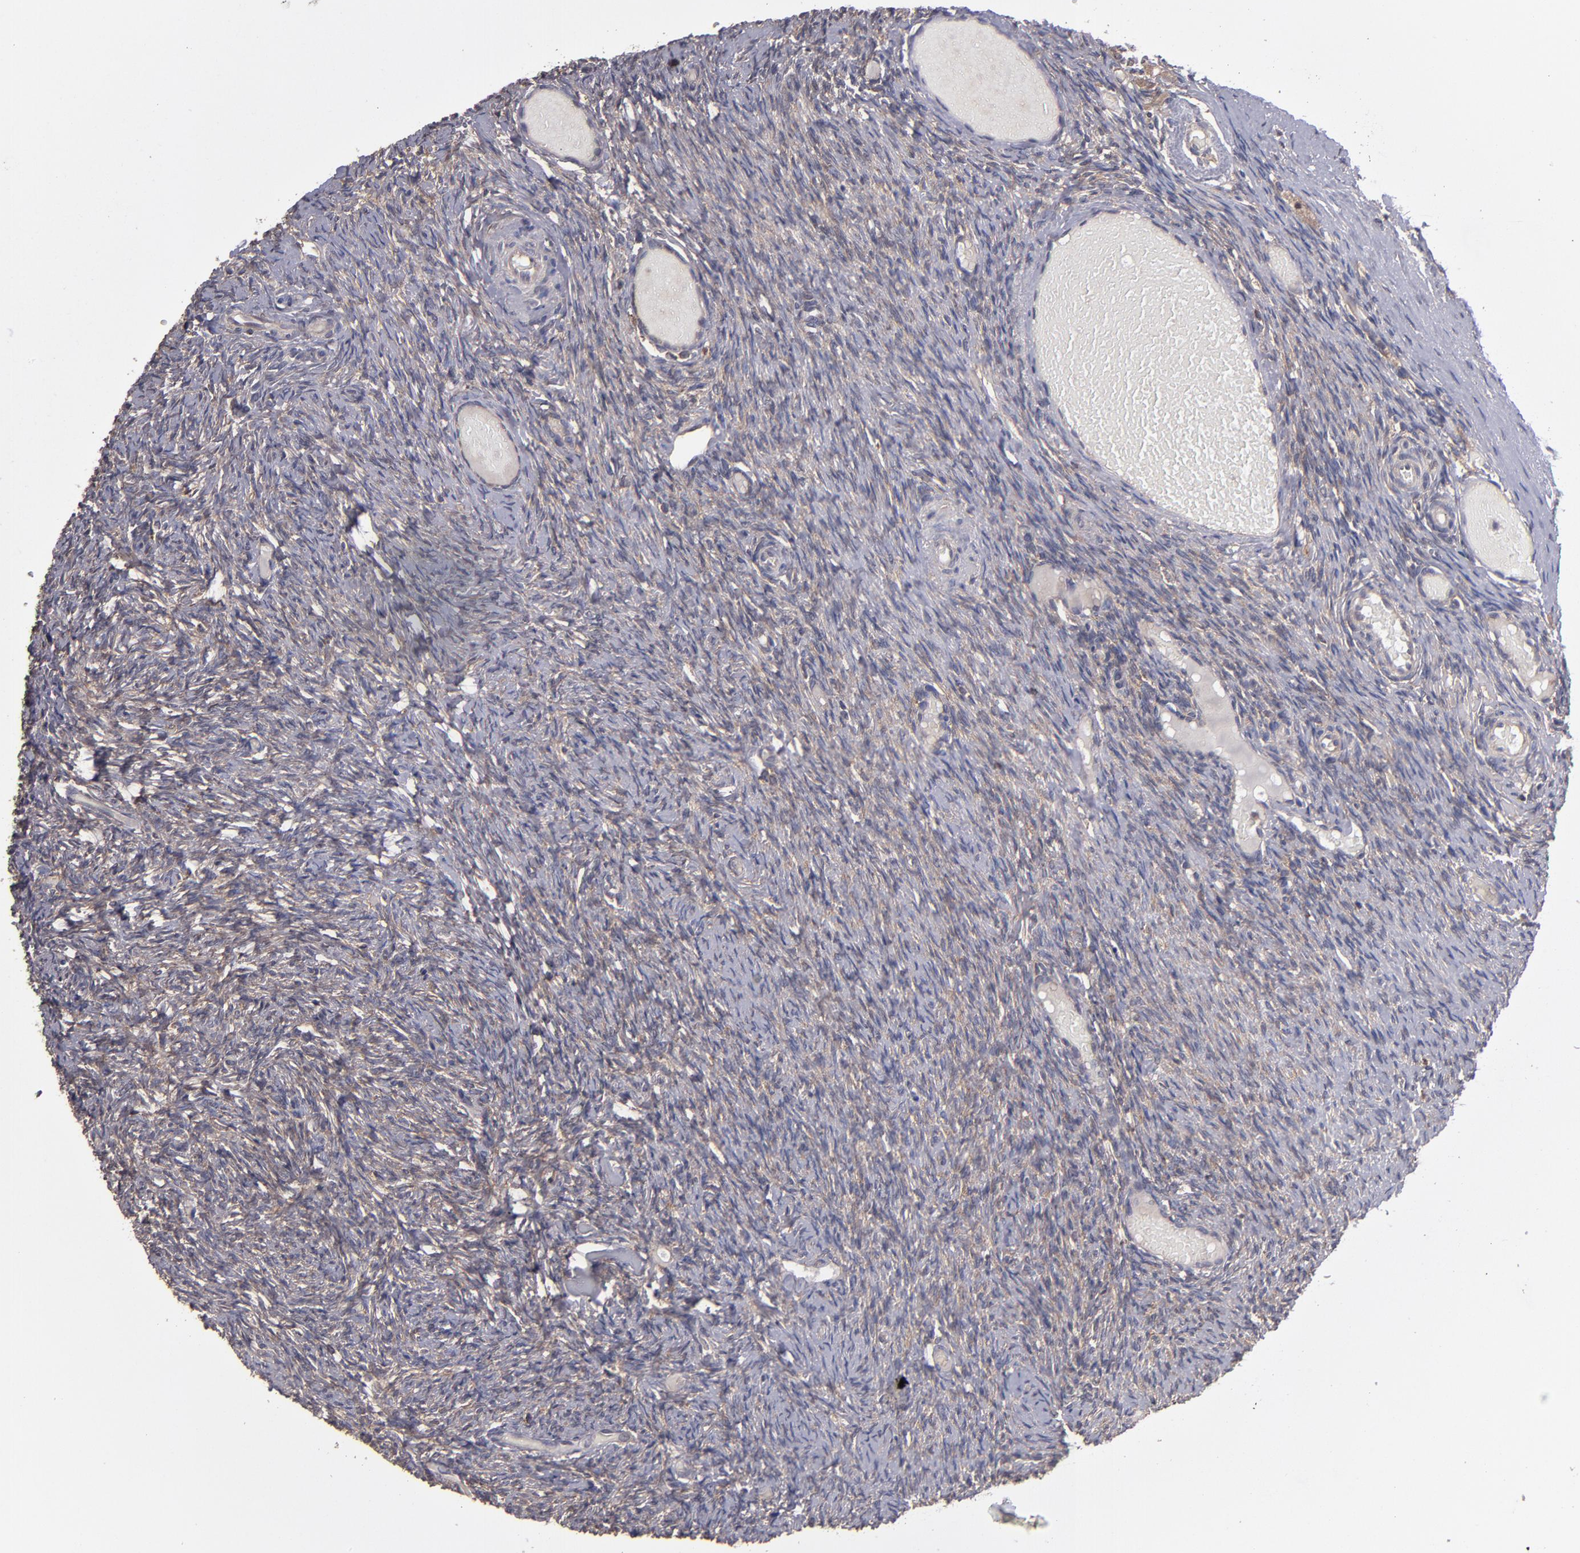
{"staining": {"intensity": "weak", "quantity": "25%-75%", "location": "cytoplasmic/membranous"}, "tissue": "ovary", "cell_type": "Follicle cells", "image_type": "normal", "snomed": [{"axis": "morphology", "description": "Normal tissue, NOS"}, {"axis": "topography", "description": "Ovary"}], "caption": "Benign ovary shows weak cytoplasmic/membranous positivity in about 25%-75% of follicle cells (Brightfield microscopy of DAB IHC at high magnification)..", "gene": "NF2", "patient": {"sex": "female", "age": 60}}